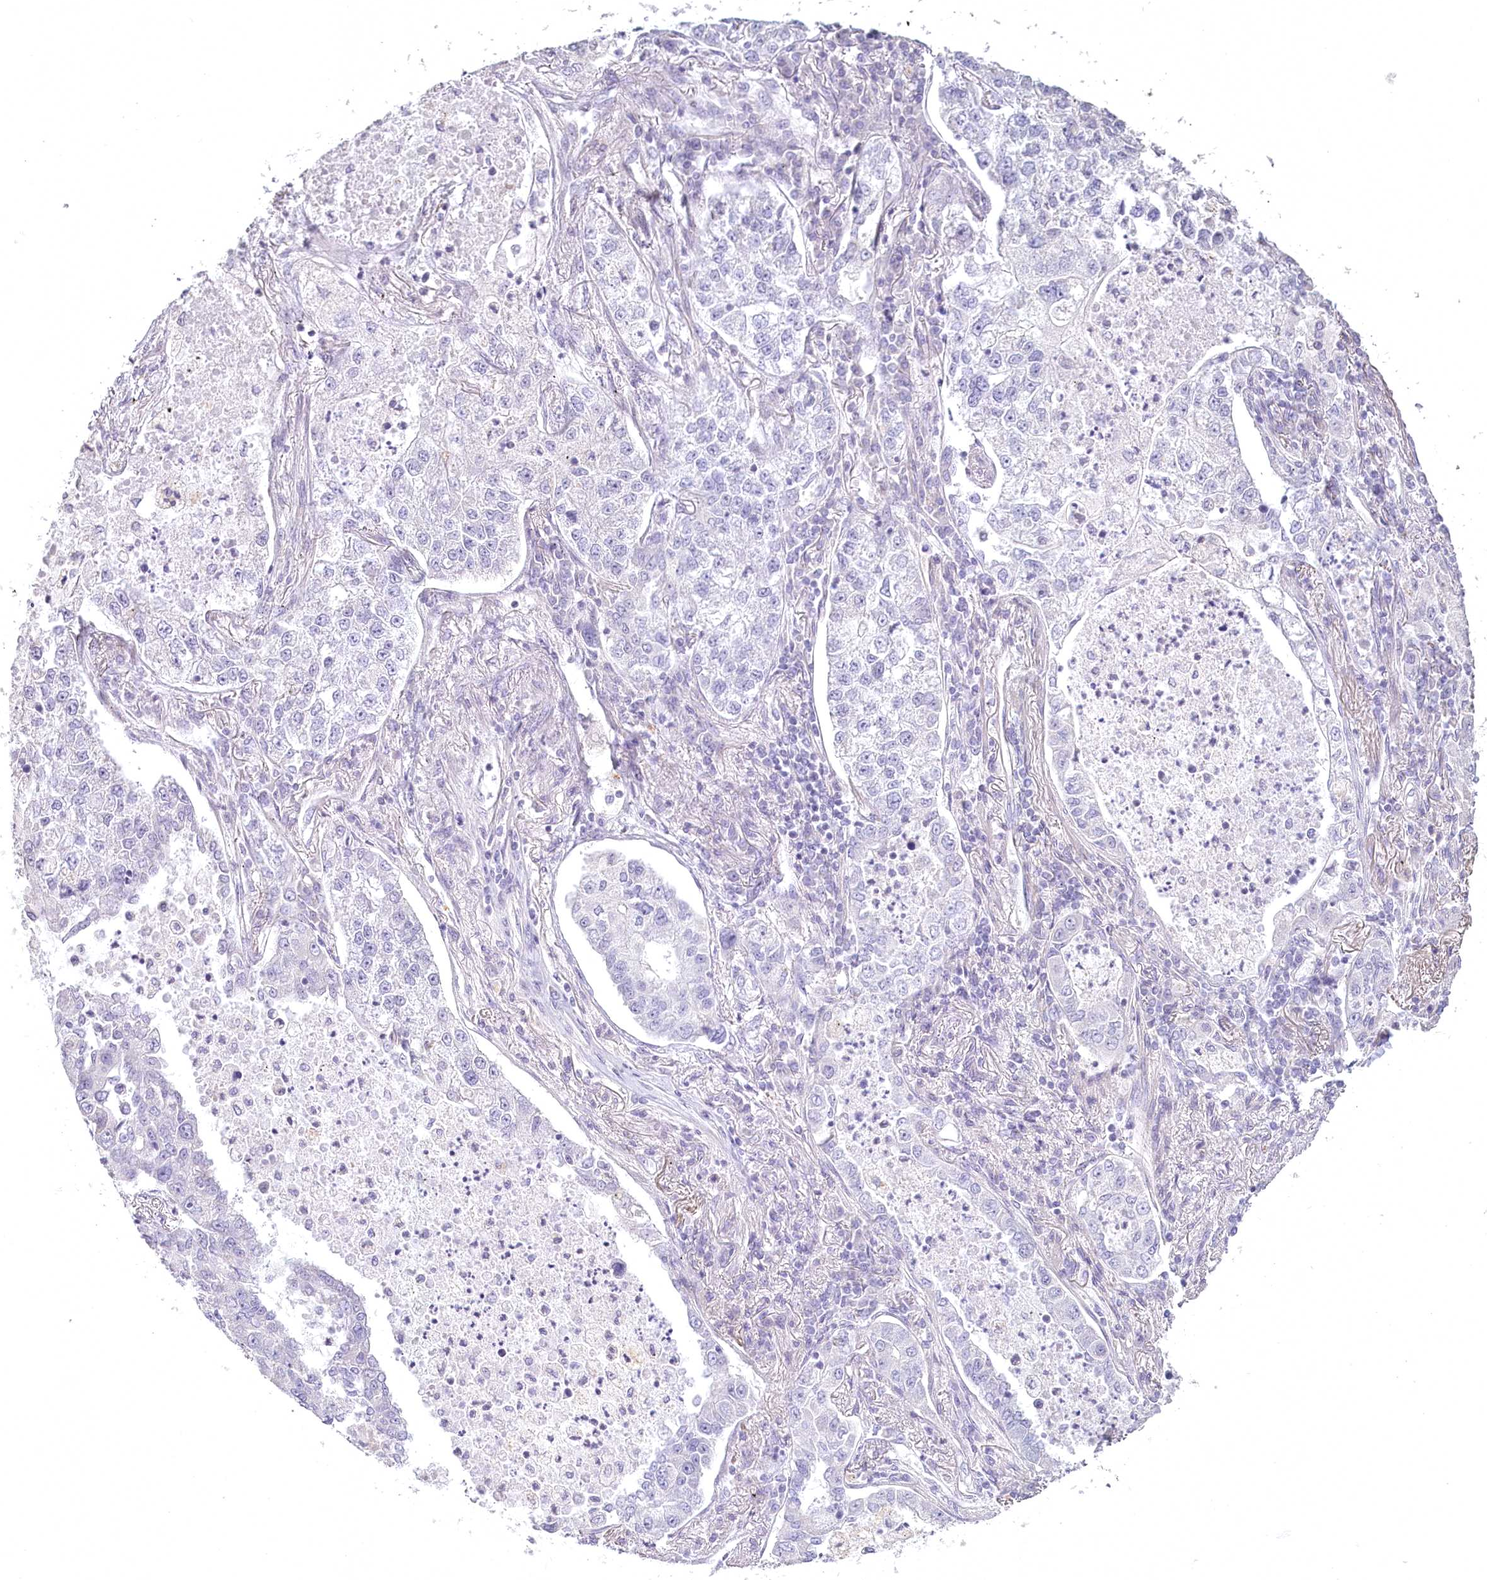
{"staining": {"intensity": "negative", "quantity": "none", "location": "none"}, "tissue": "lung cancer", "cell_type": "Tumor cells", "image_type": "cancer", "snomed": [{"axis": "morphology", "description": "Adenocarcinoma, NOS"}, {"axis": "topography", "description": "Lung"}], "caption": "IHC photomicrograph of human lung cancer stained for a protein (brown), which demonstrates no expression in tumor cells. (Immunohistochemistry (ihc), brightfield microscopy, high magnification).", "gene": "USP11", "patient": {"sex": "male", "age": 49}}